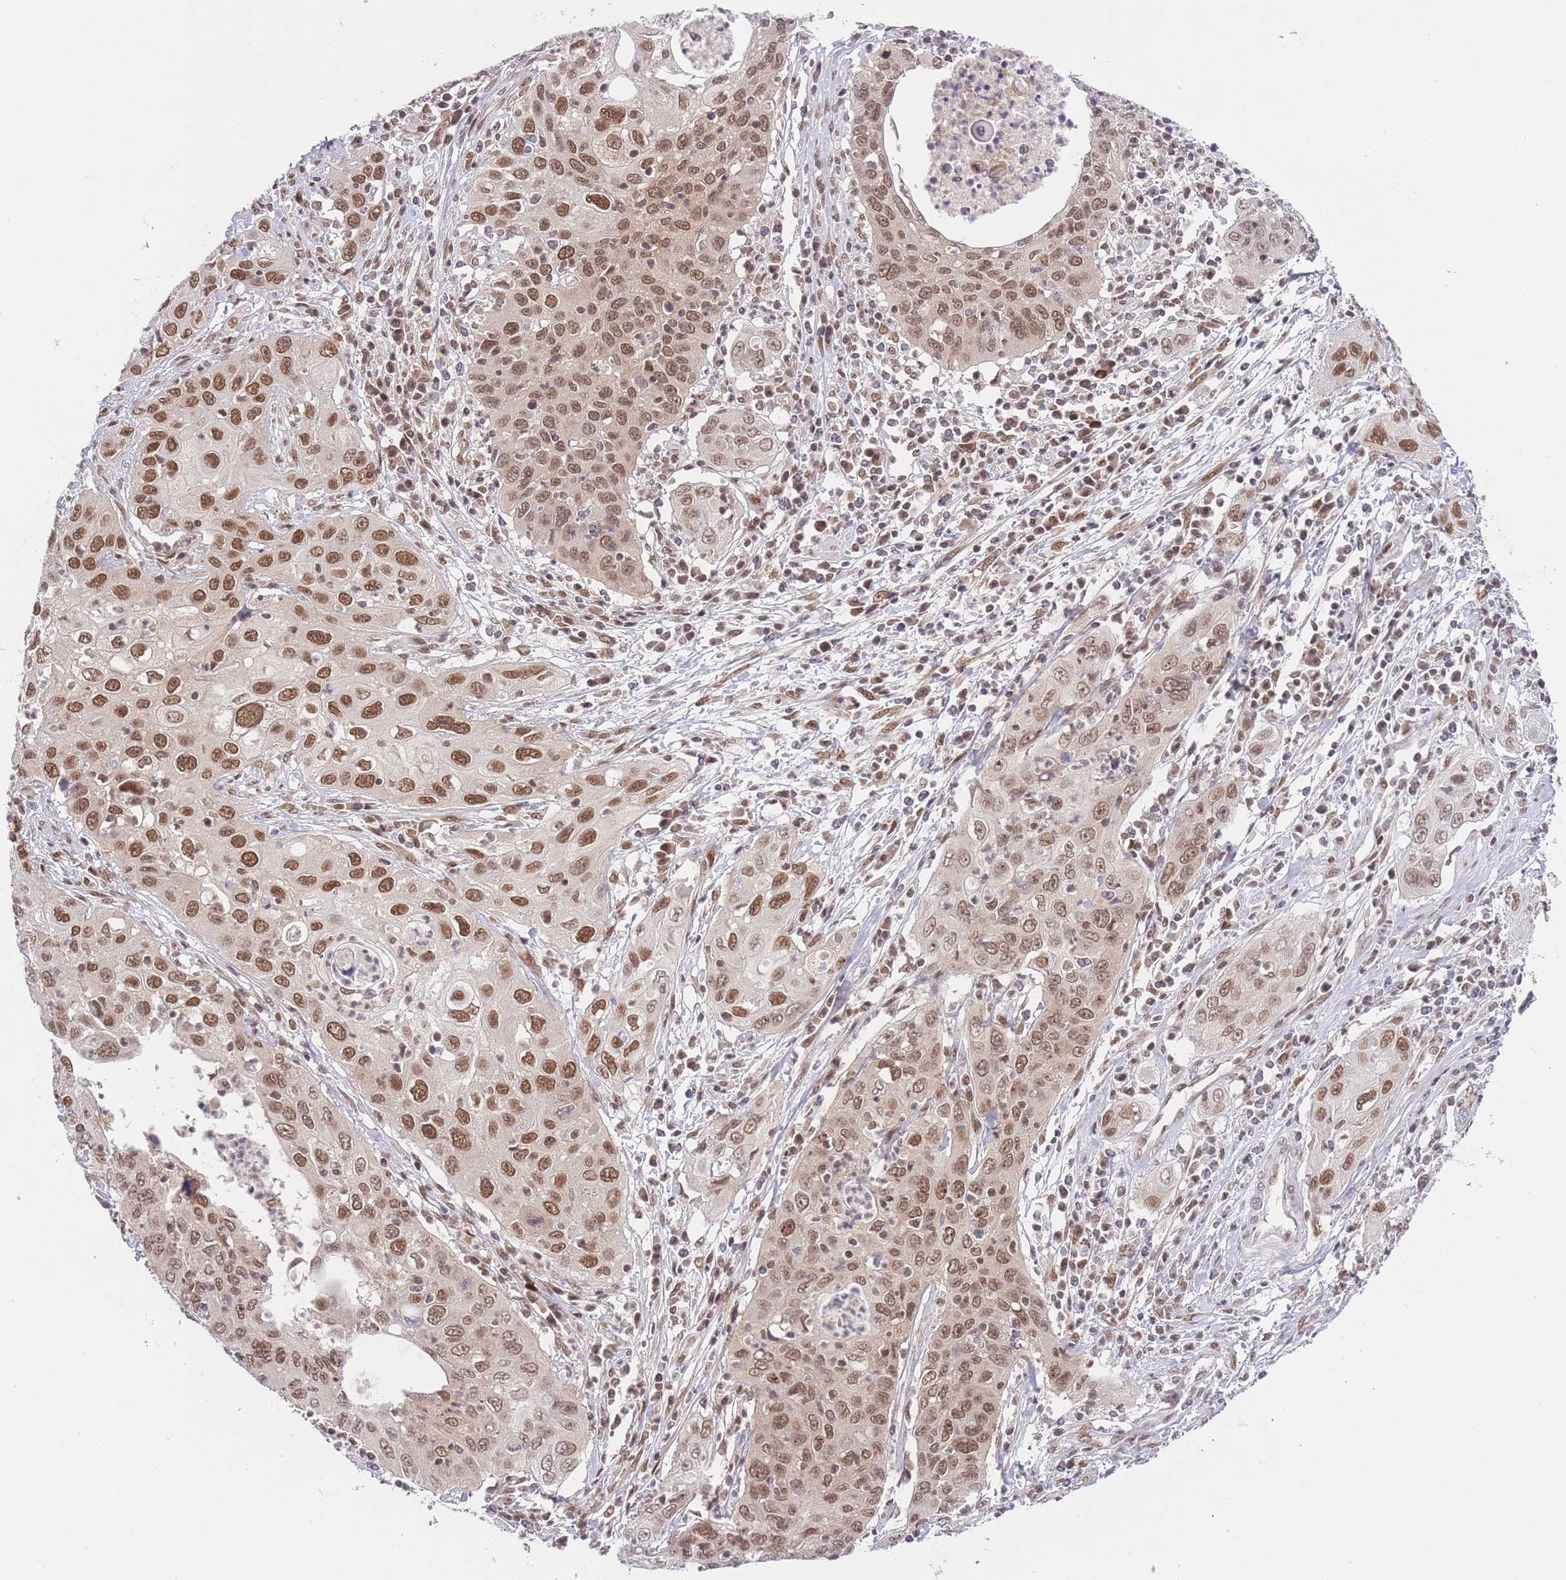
{"staining": {"intensity": "moderate", "quantity": ">75%", "location": "nuclear"}, "tissue": "cervical cancer", "cell_type": "Tumor cells", "image_type": "cancer", "snomed": [{"axis": "morphology", "description": "Squamous cell carcinoma, NOS"}, {"axis": "topography", "description": "Cervix"}], "caption": "Tumor cells show medium levels of moderate nuclear staining in approximately >75% of cells in cervical cancer (squamous cell carcinoma).", "gene": "TMED3", "patient": {"sex": "female", "age": 36}}